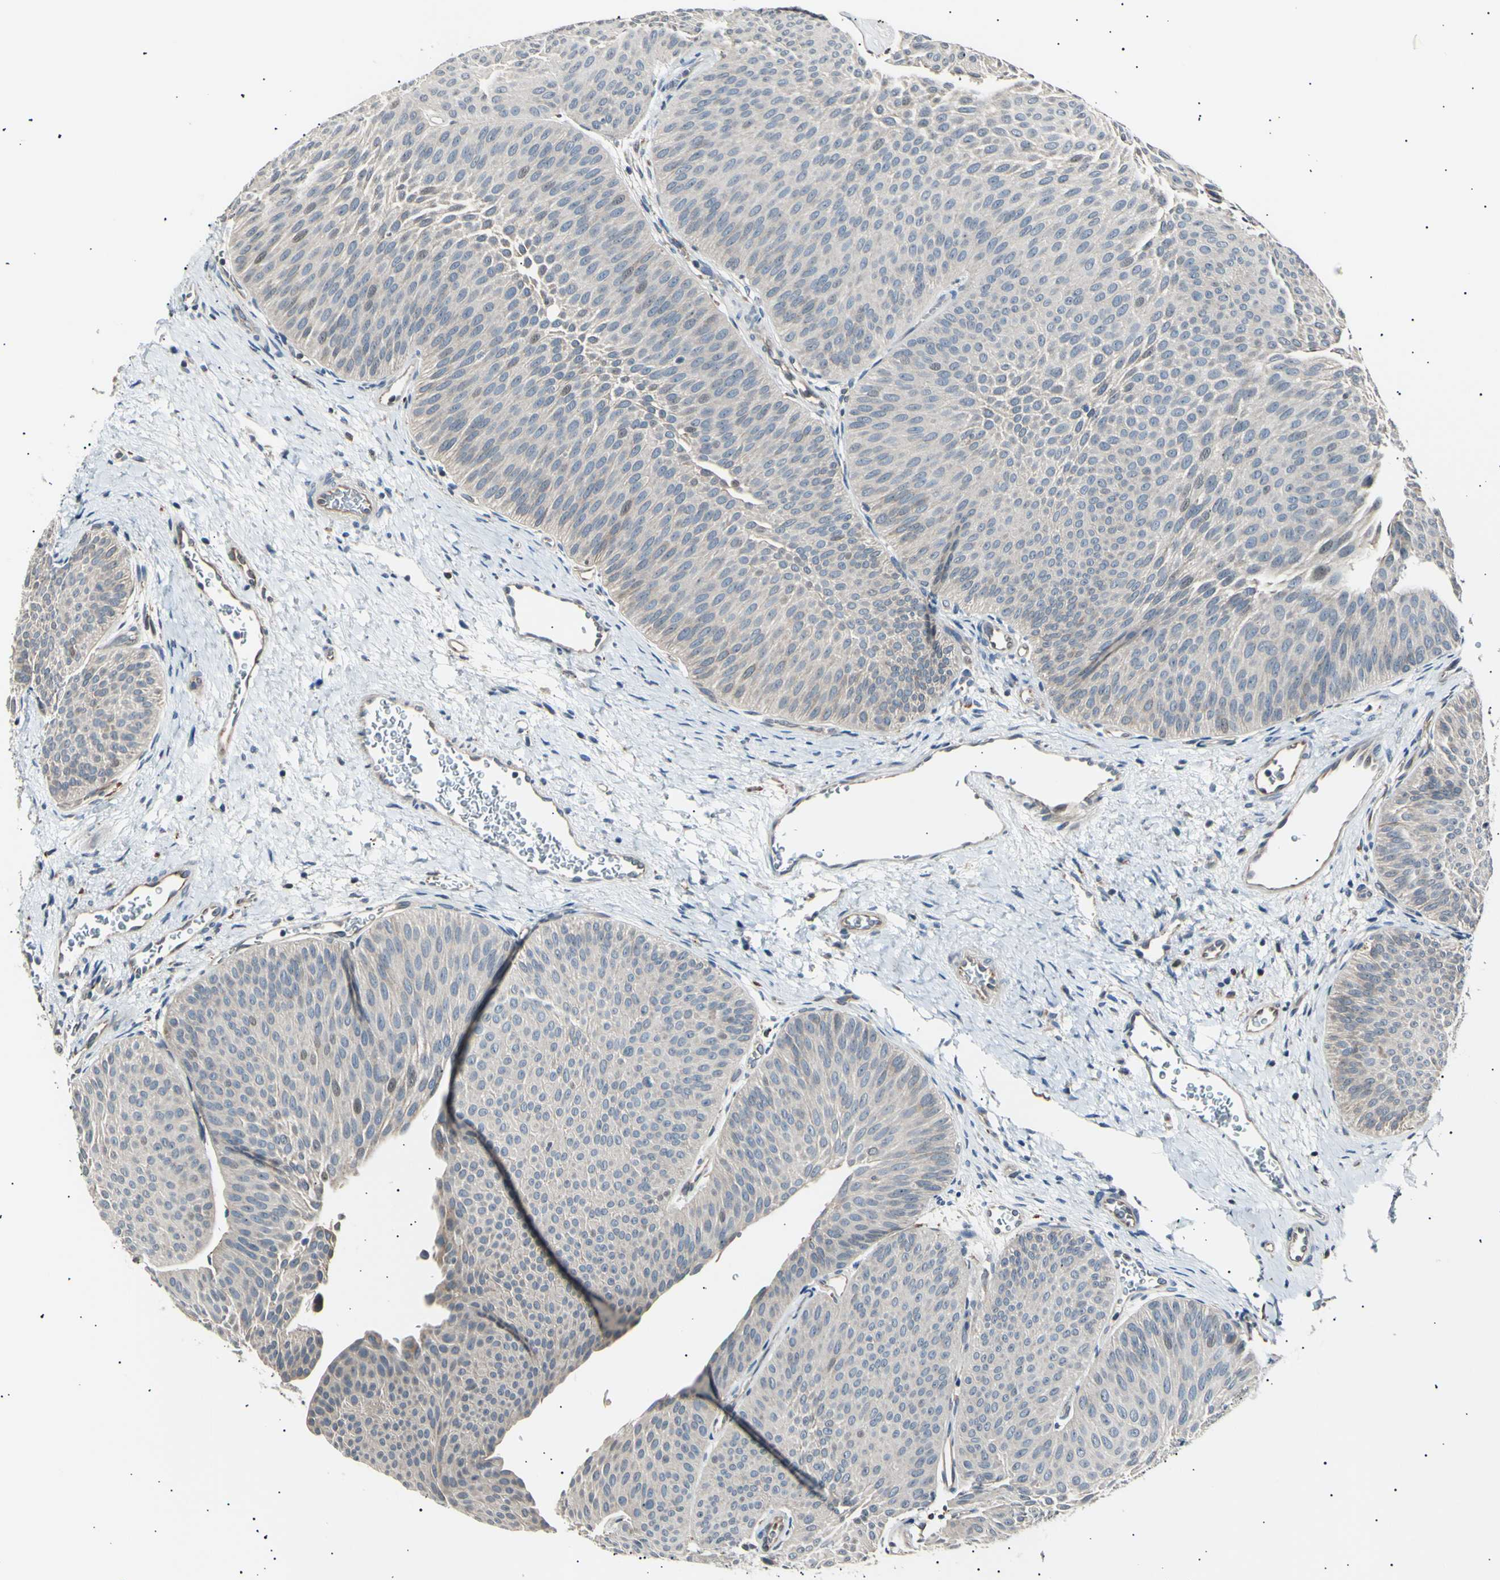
{"staining": {"intensity": "weak", "quantity": ">75%", "location": "cytoplasmic/membranous"}, "tissue": "urothelial cancer", "cell_type": "Tumor cells", "image_type": "cancer", "snomed": [{"axis": "morphology", "description": "Urothelial carcinoma, Low grade"}, {"axis": "topography", "description": "Urinary bladder"}], "caption": "This photomicrograph displays IHC staining of human urothelial carcinoma (low-grade), with low weak cytoplasmic/membranous expression in about >75% of tumor cells.", "gene": "ITGA6", "patient": {"sex": "female", "age": 60}}